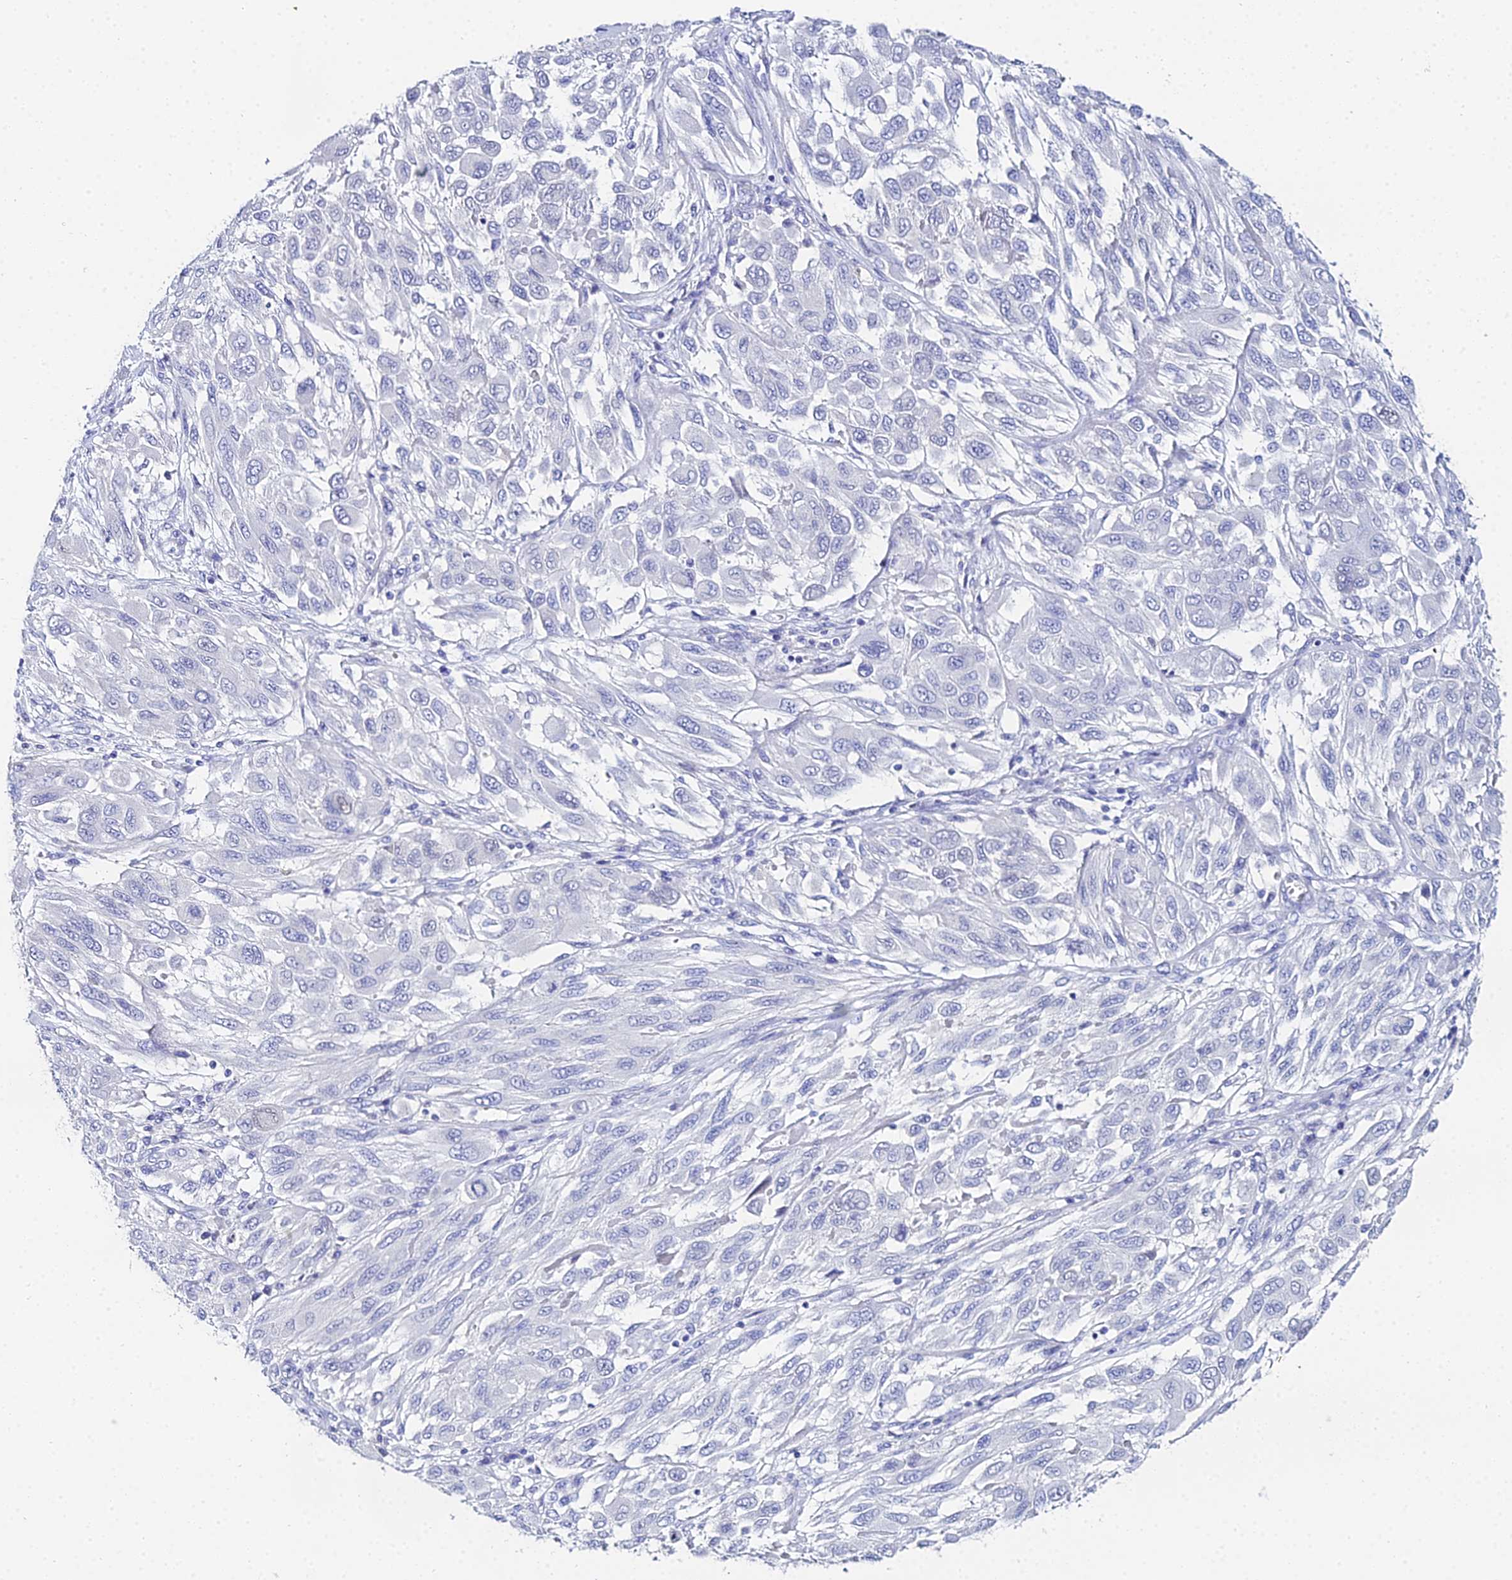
{"staining": {"intensity": "negative", "quantity": "none", "location": "none"}, "tissue": "melanoma", "cell_type": "Tumor cells", "image_type": "cancer", "snomed": [{"axis": "morphology", "description": "Malignant melanoma, NOS"}, {"axis": "topography", "description": "Skin"}], "caption": "IHC photomicrograph of neoplastic tissue: human malignant melanoma stained with DAB reveals no significant protein expression in tumor cells. (IHC, brightfield microscopy, high magnification).", "gene": "OCM", "patient": {"sex": "female", "age": 91}}